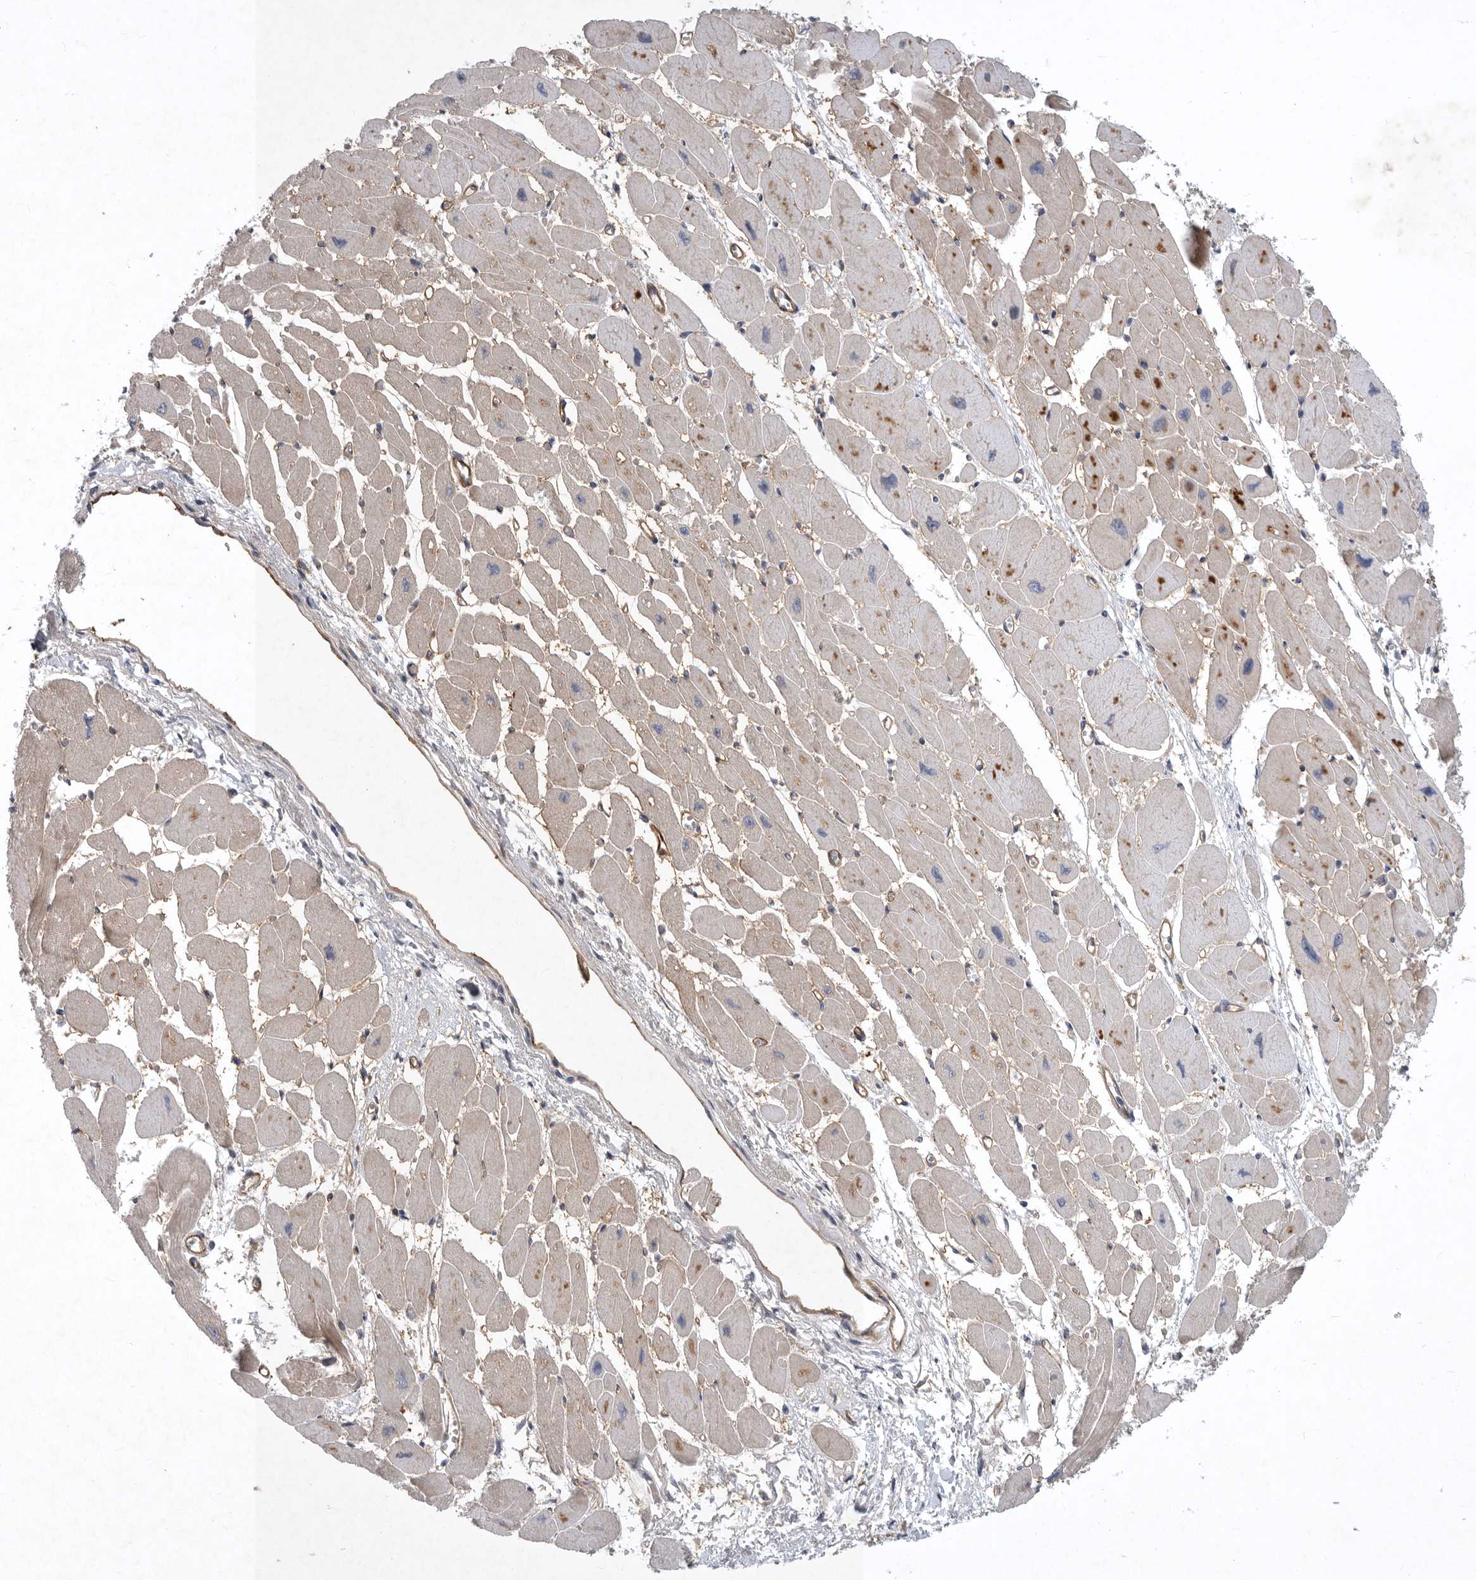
{"staining": {"intensity": "moderate", "quantity": "25%-75%", "location": "cytoplasmic/membranous"}, "tissue": "heart muscle", "cell_type": "Cardiomyocytes", "image_type": "normal", "snomed": [{"axis": "morphology", "description": "Normal tissue, NOS"}, {"axis": "topography", "description": "Heart"}], "caption": "An image of heart muscle stained for a protein reveals moderate cytoplasmic/membranous brown staining in cardiomyocytes. (DAB IHC with brightfield microscopy, high magnification).", "gene": "MLPH", "patient": {"sex": "female", "age": 54}}